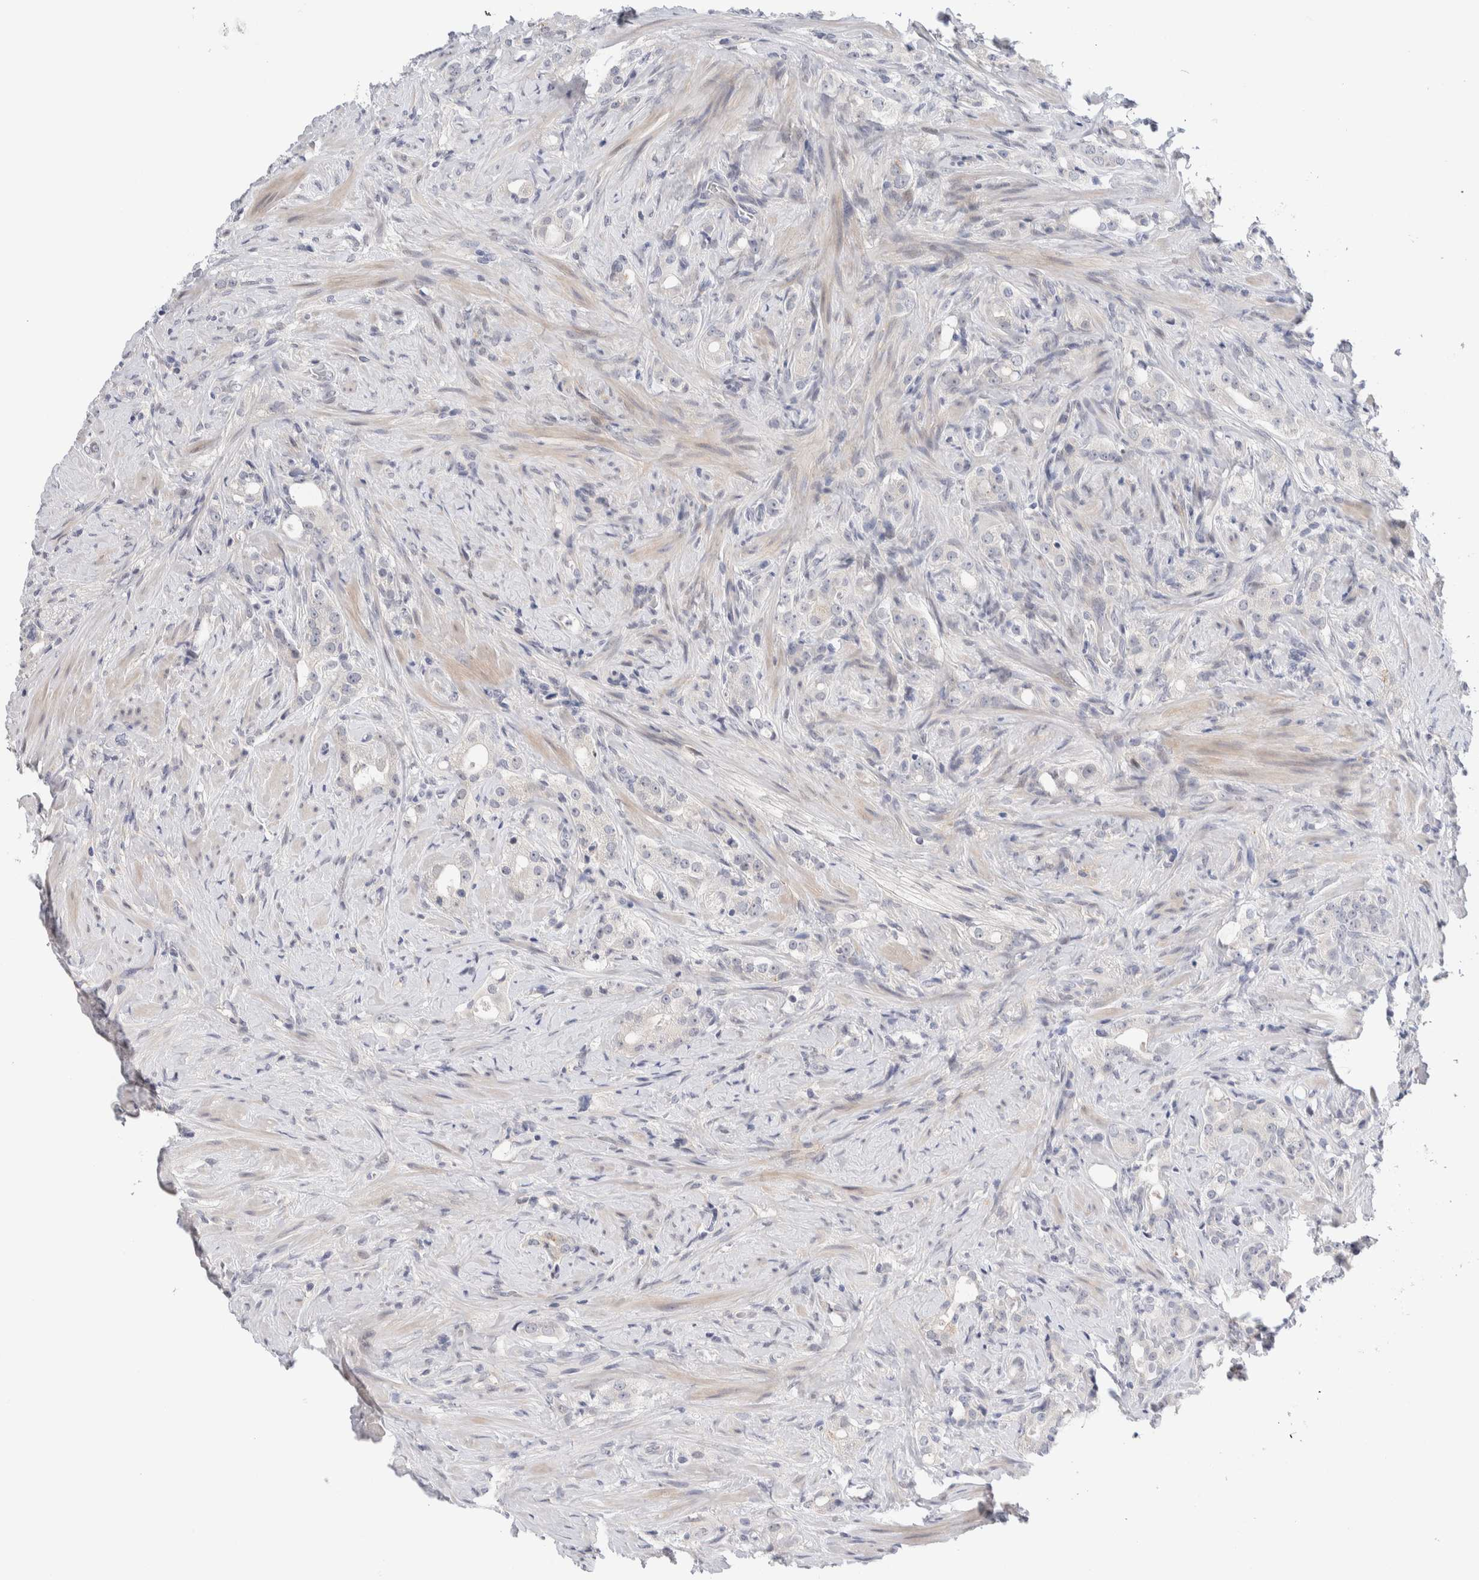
{"staining": {"intensity": "negative", "quantity": "none", "location": "none"}, "tissue": "prostate cancer", "cell_type": "Tumor cells", "image_type": "cancer", "snomed": [{"axis": "morphology", "description": "Adenocarcinoma, High grade"}, {"axis": "topography", "description": "Prostate"}], "caption": "Immunohistochemistry (IHC) of human prostate adenocarcinoma (high-grade) demonstrates no positivity in tumor cells. The staining is performed using DAB brown chromogen with nuclei counter-stained in using hematoxylin.", "gene": "DNAJB6", "patient": {"sex": "male", "age": 63}}